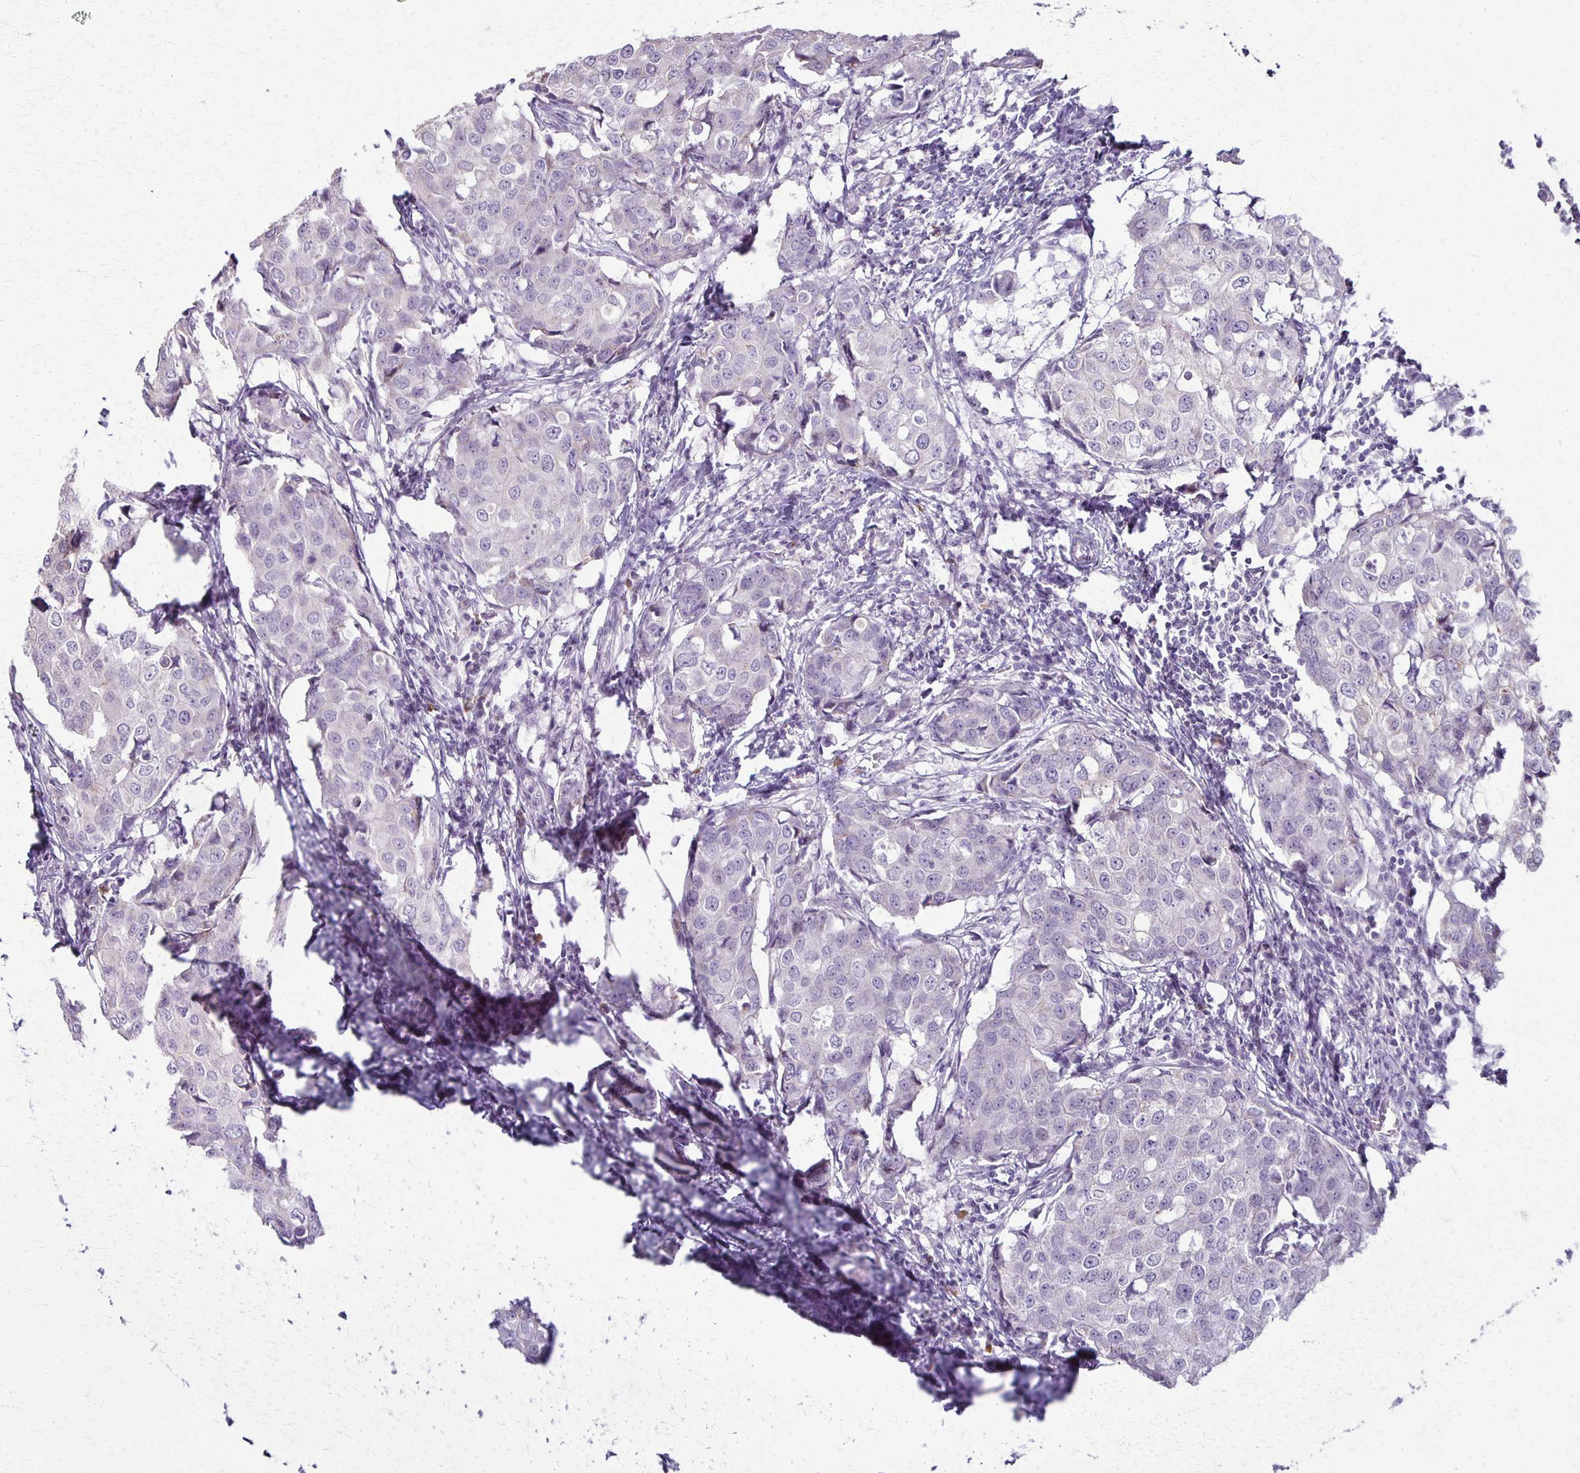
{"staining": {"intensity": "negative", "quantity": "none", "location": "none"}, "tissue": "breast cancer", "cell_type": "Tumor cells", "image_type": "cancer", "snomed": [{"axis": "morphology", "description": "Duct carcinoma"}, {"axis": "topography", "description": "Breast"}], "caption": "The histopathology image shows no staining of tumor cells in breast cancer (intraductal carcinoma).", "gene": "SLC35E2B", "patient": {"sex": "female", "age": 27}}